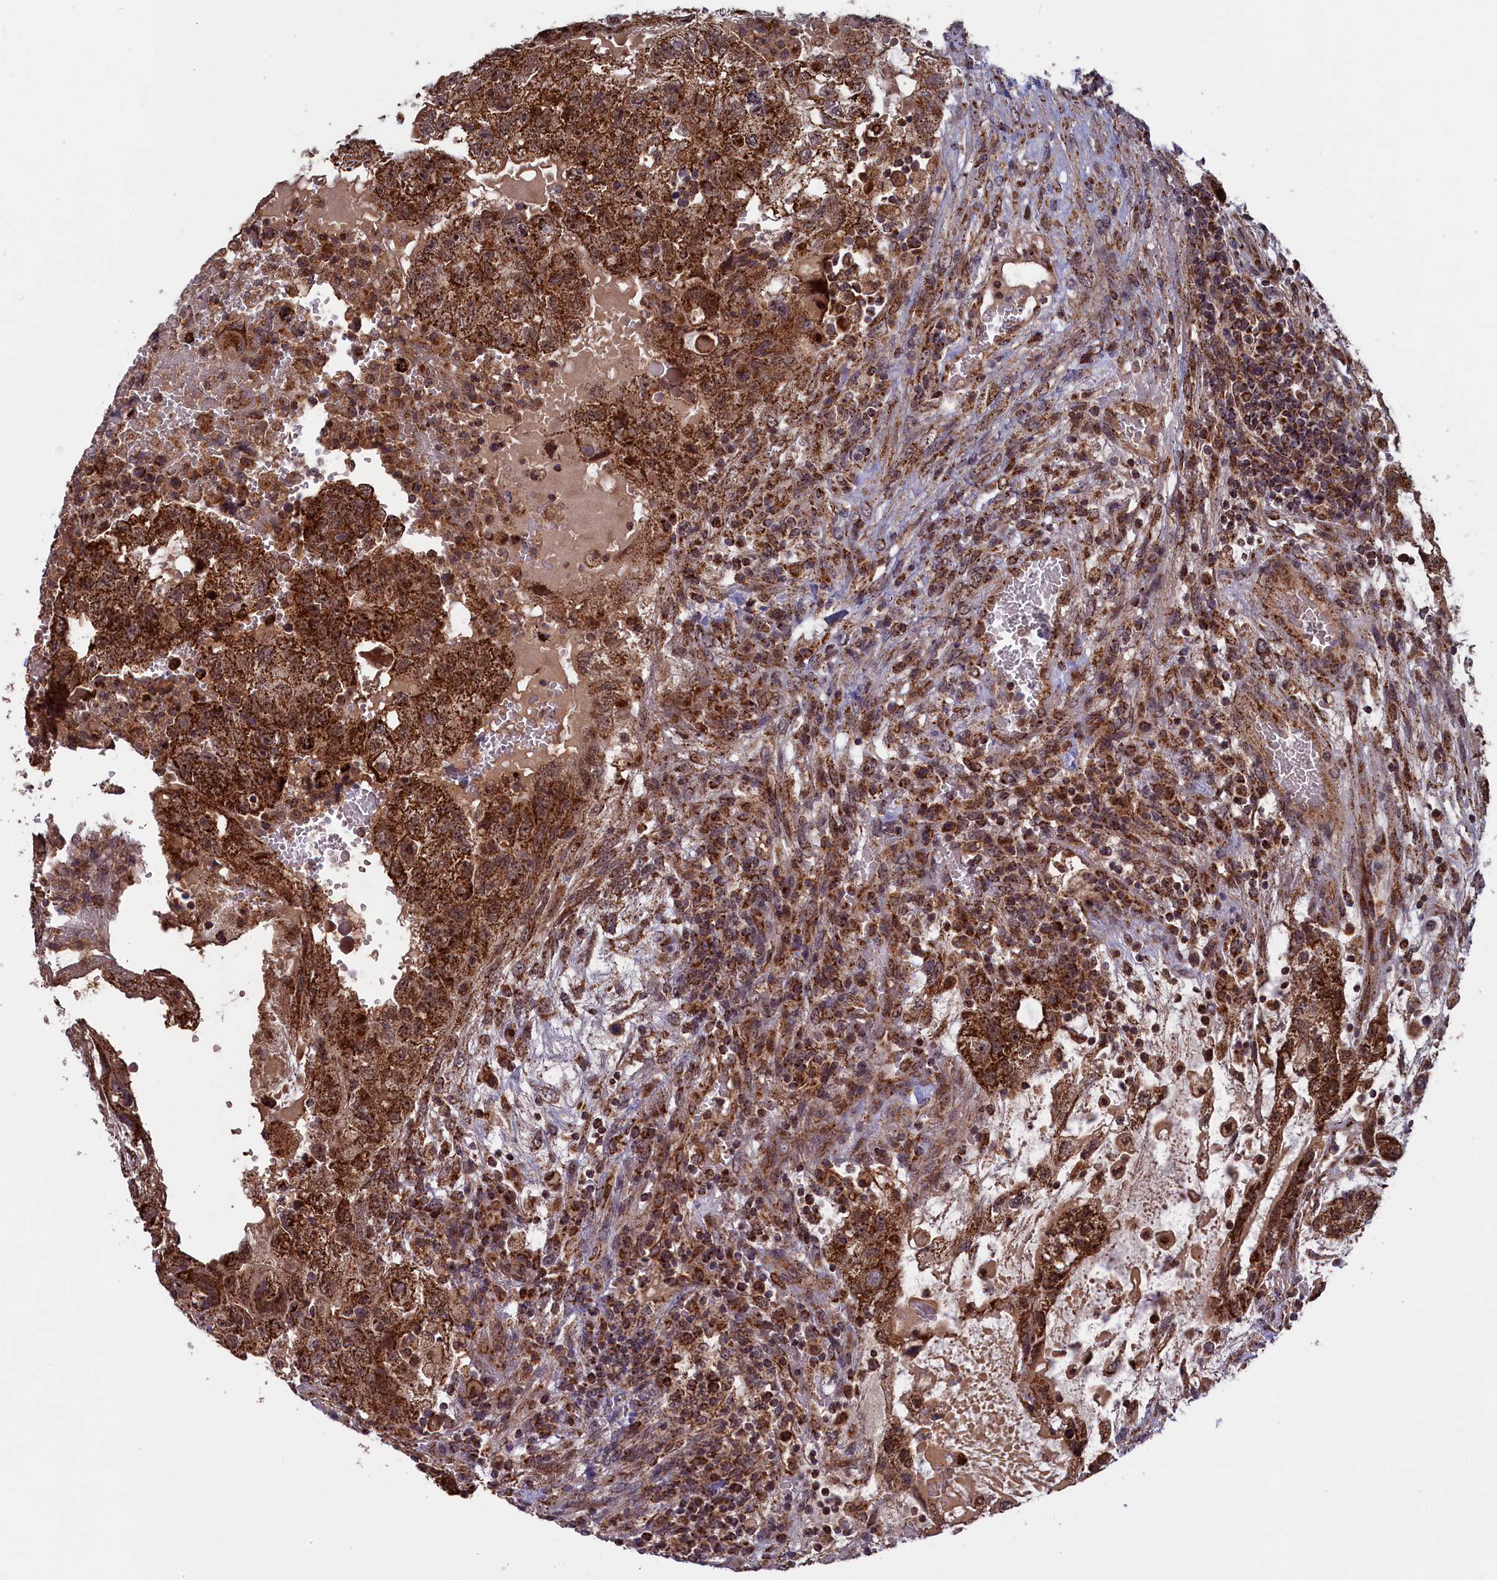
{"staining": {"intensity": "strong", "quantity": ">75%", "location": "cytoplasmic/membranous"}, "tissue": "testis cancer", "cell_type": "Tumor cells", "image_type": "cancer", "snomed": [{"axis": "morphology", "description": "Carcinoma, Embryonal, NOS"}, {"axis": "topography", "description": "Testis"}], "caption": "The immunohistochemical stain shows strong cytoplasmic/membranous positivity in tumor cells of testis cancer tissue.", "gene": "DUS3L", "patient": {"sex": "male", "age": 36}}